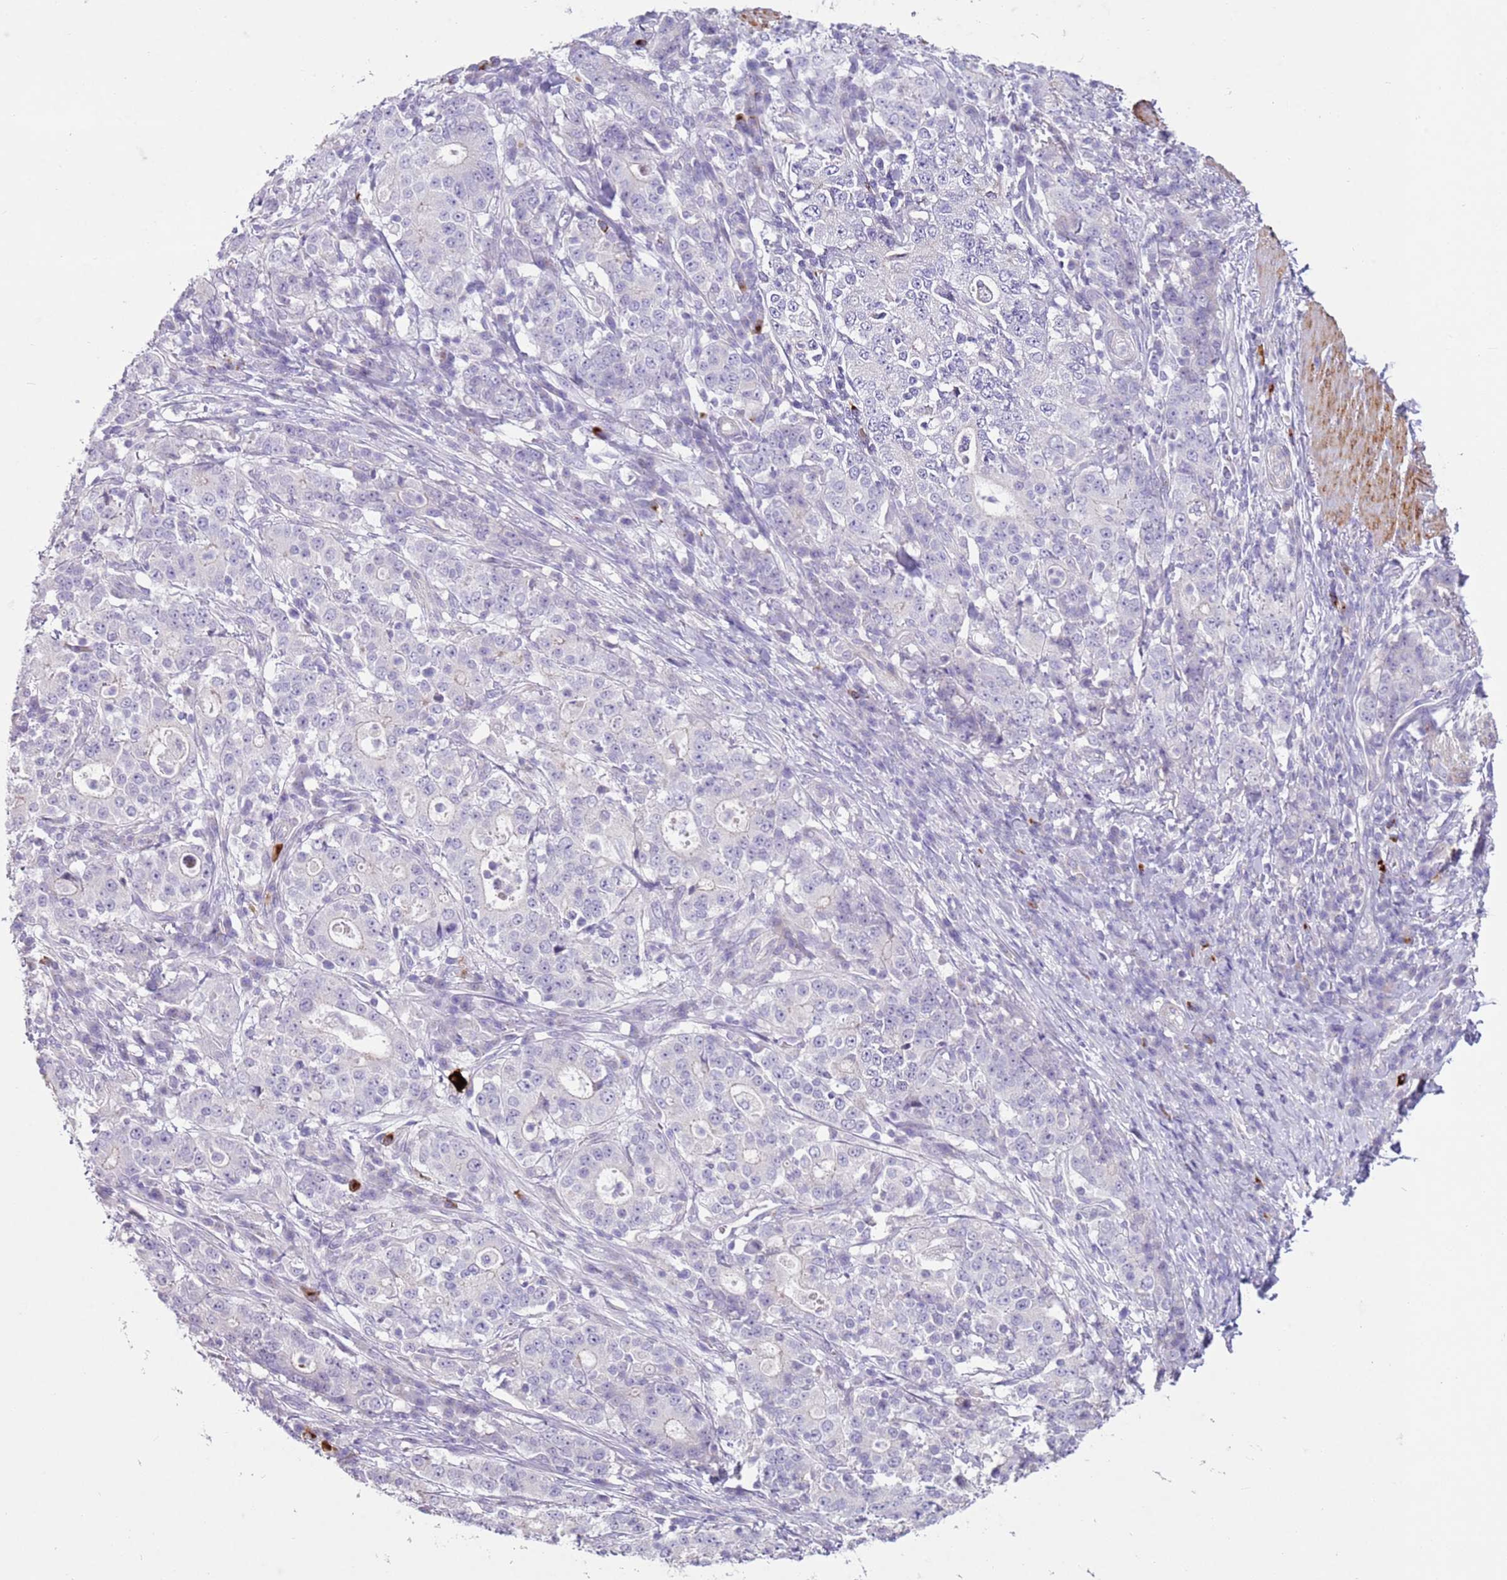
{"staining": {"intensity": "negative", "quantity": "none", "location": "none"}, "tissue": "stomach cancer", "cell_type": "Tumor cells", "image_type": "cancer", "snomed": [{"axis": "morphology", "description": "Normal tissue, NOS"}, {"axis": "morphology", "description": "Adenocarcinoma, NOS"}, {"axis": "topography", "description": "Stomach, upper"}, {"axis": "topography", "description": "Stomach"}], "caption": "The histopathology image demonstrates no staining of tumor cells in stomach cancer.", "gene": "ZNF239", "patient": {"sex": "male", "age": 59}}